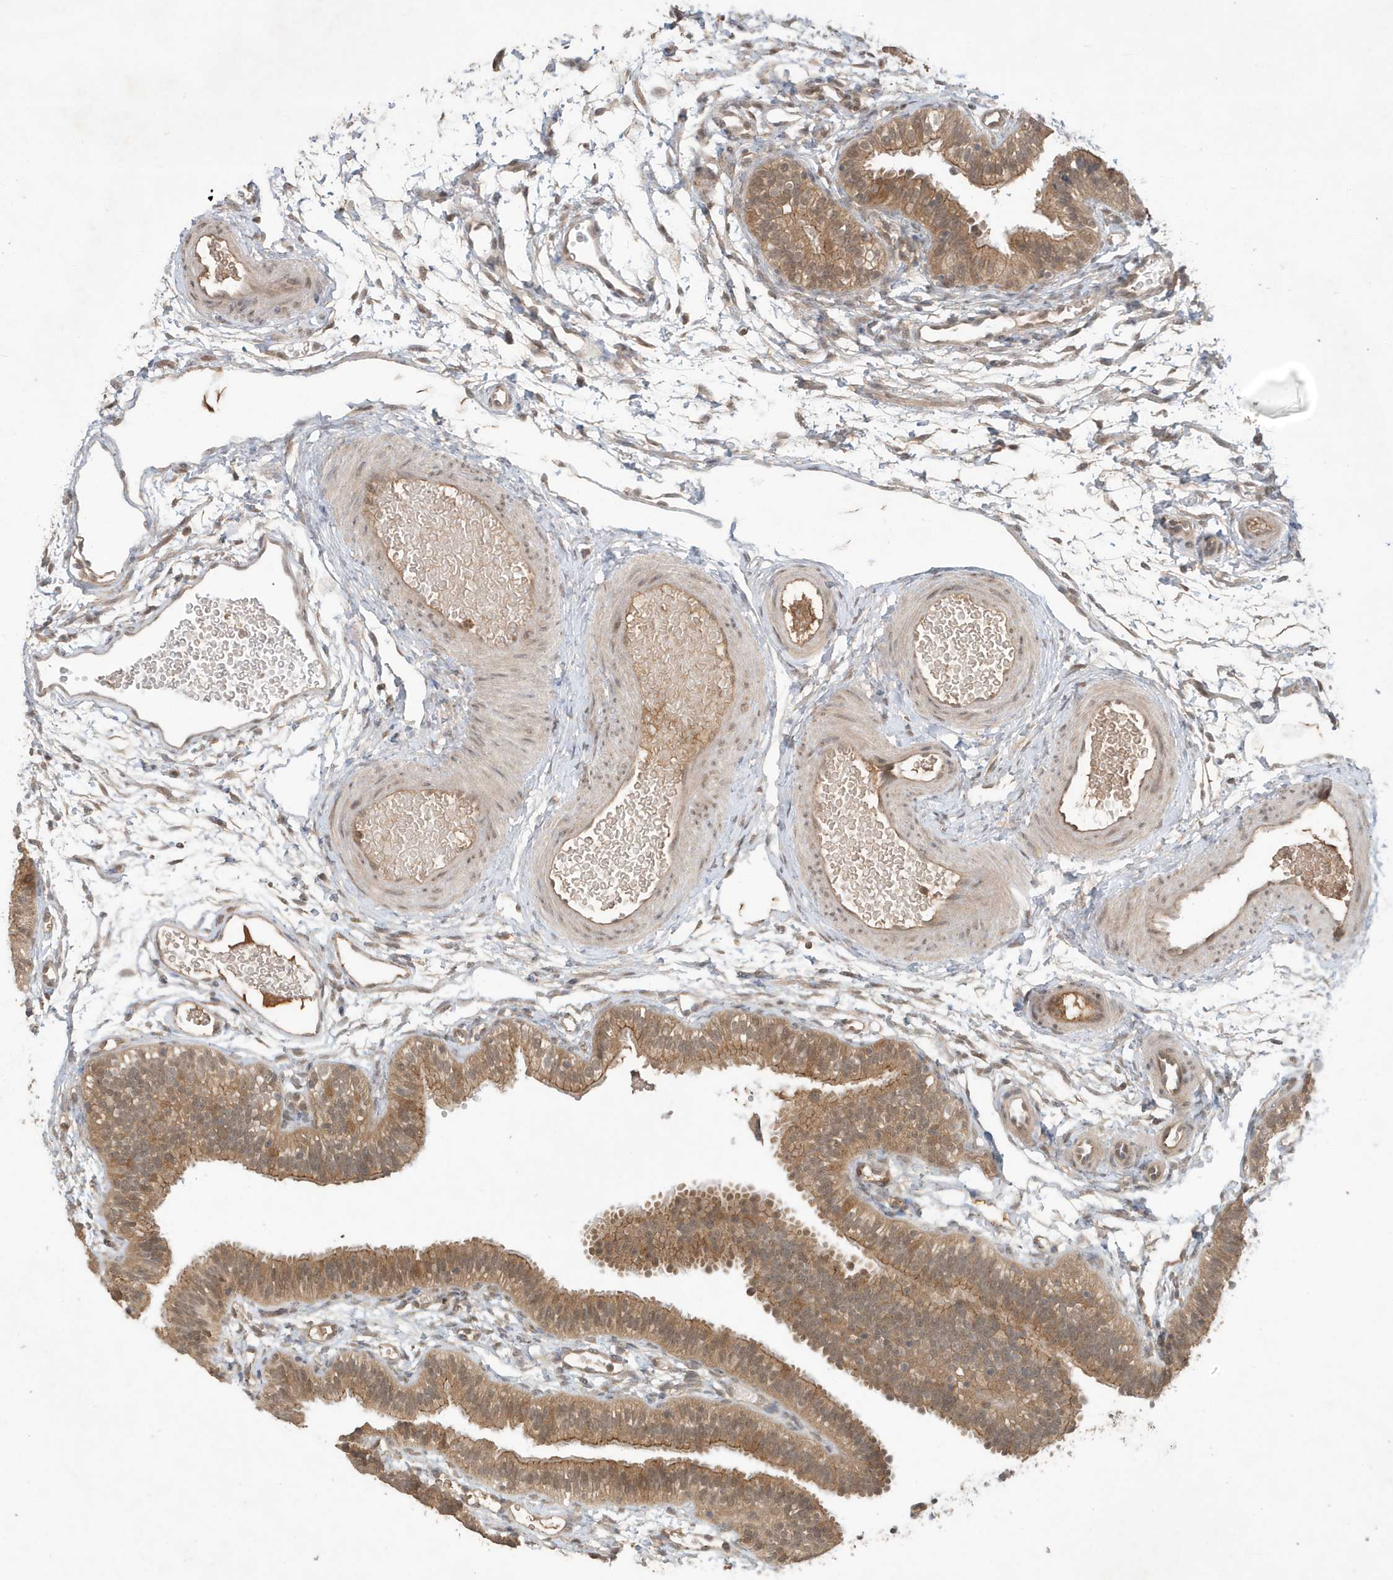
{"staining": {"intensity": "moderate", "quantity": ">75%", "location": "cytoplasmic/membranous"}, "tissue": "fallopian tube", "cell_type": "Glandular cells", "image_type": "normal", "snomed": [{"axis": "morphology", "description": "Normal tissue, NOS"}, {"axis": "topography", "description": "Fallopian tube"}], "caption": "Protein analysis of normal fallopian tube reveals moderate cytoplasmic/membranous positivity in approximately >75% of glandular cells.", "gene": "ABCB9", "patient": {"sex": "female", "age": 35}}